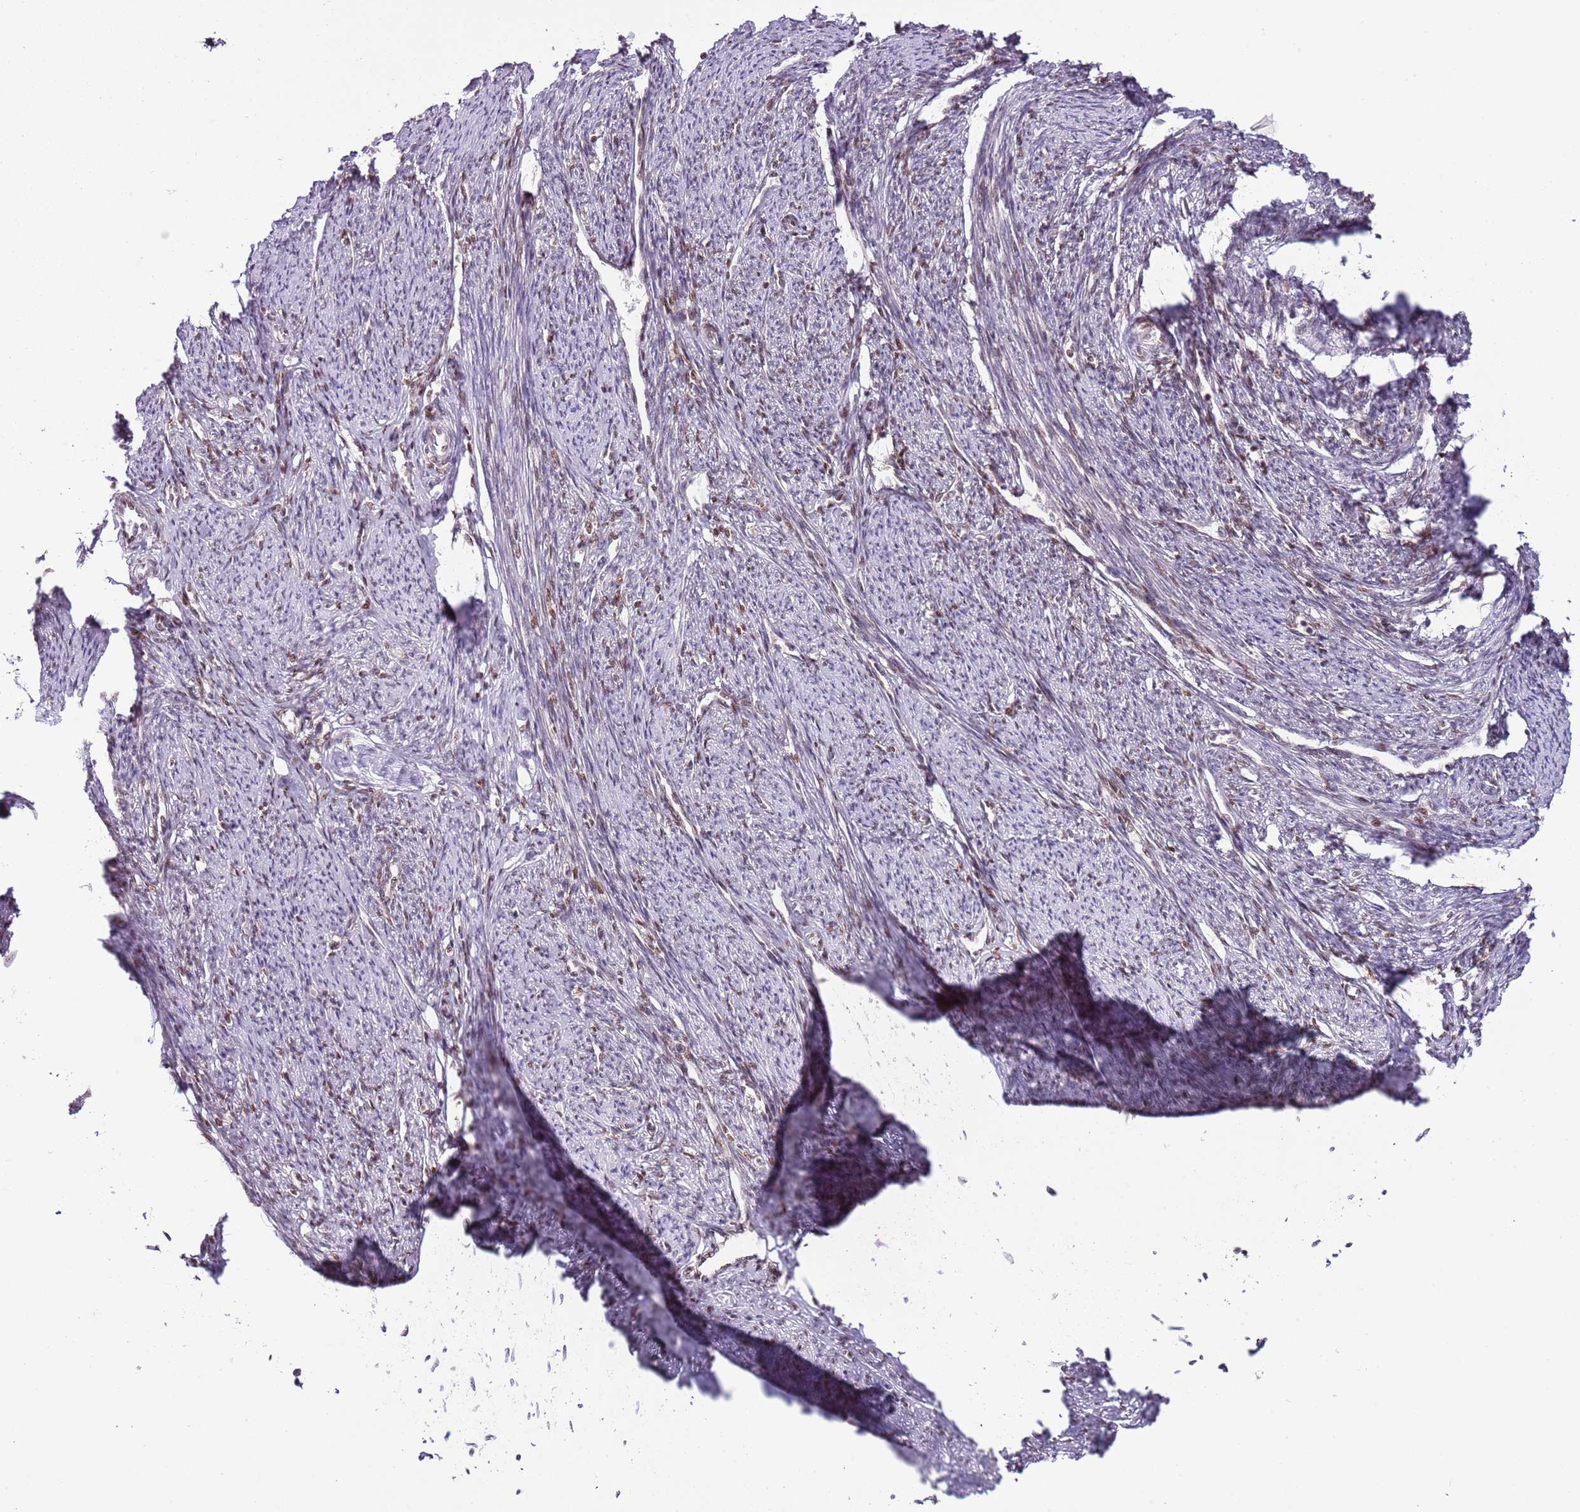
{"staining": {"intensity": "moderate", "quantity": "25%-75%", "location": "nuclear"}, "tissue": "smooth muscle", "cell_type": "Smooth muscle cells", "image_type": "normal", "snomed": [{"axis": "morphology", "description": "Normal tissue, NOS"}, {"axis": "topography", "description": "Smooth muscle"}, {"axis": "topography", "description": "Uterus"}], "caption": "An immunohistochemistry (IHC) photomicrograph of unremarkable tissue is shown. Protein staining in brown shows moderate nuclear positivity in smooth muscle within smooth muscle cells.", "gene": "SELENOH", "patient": {"sex": "female", "age": 59}}